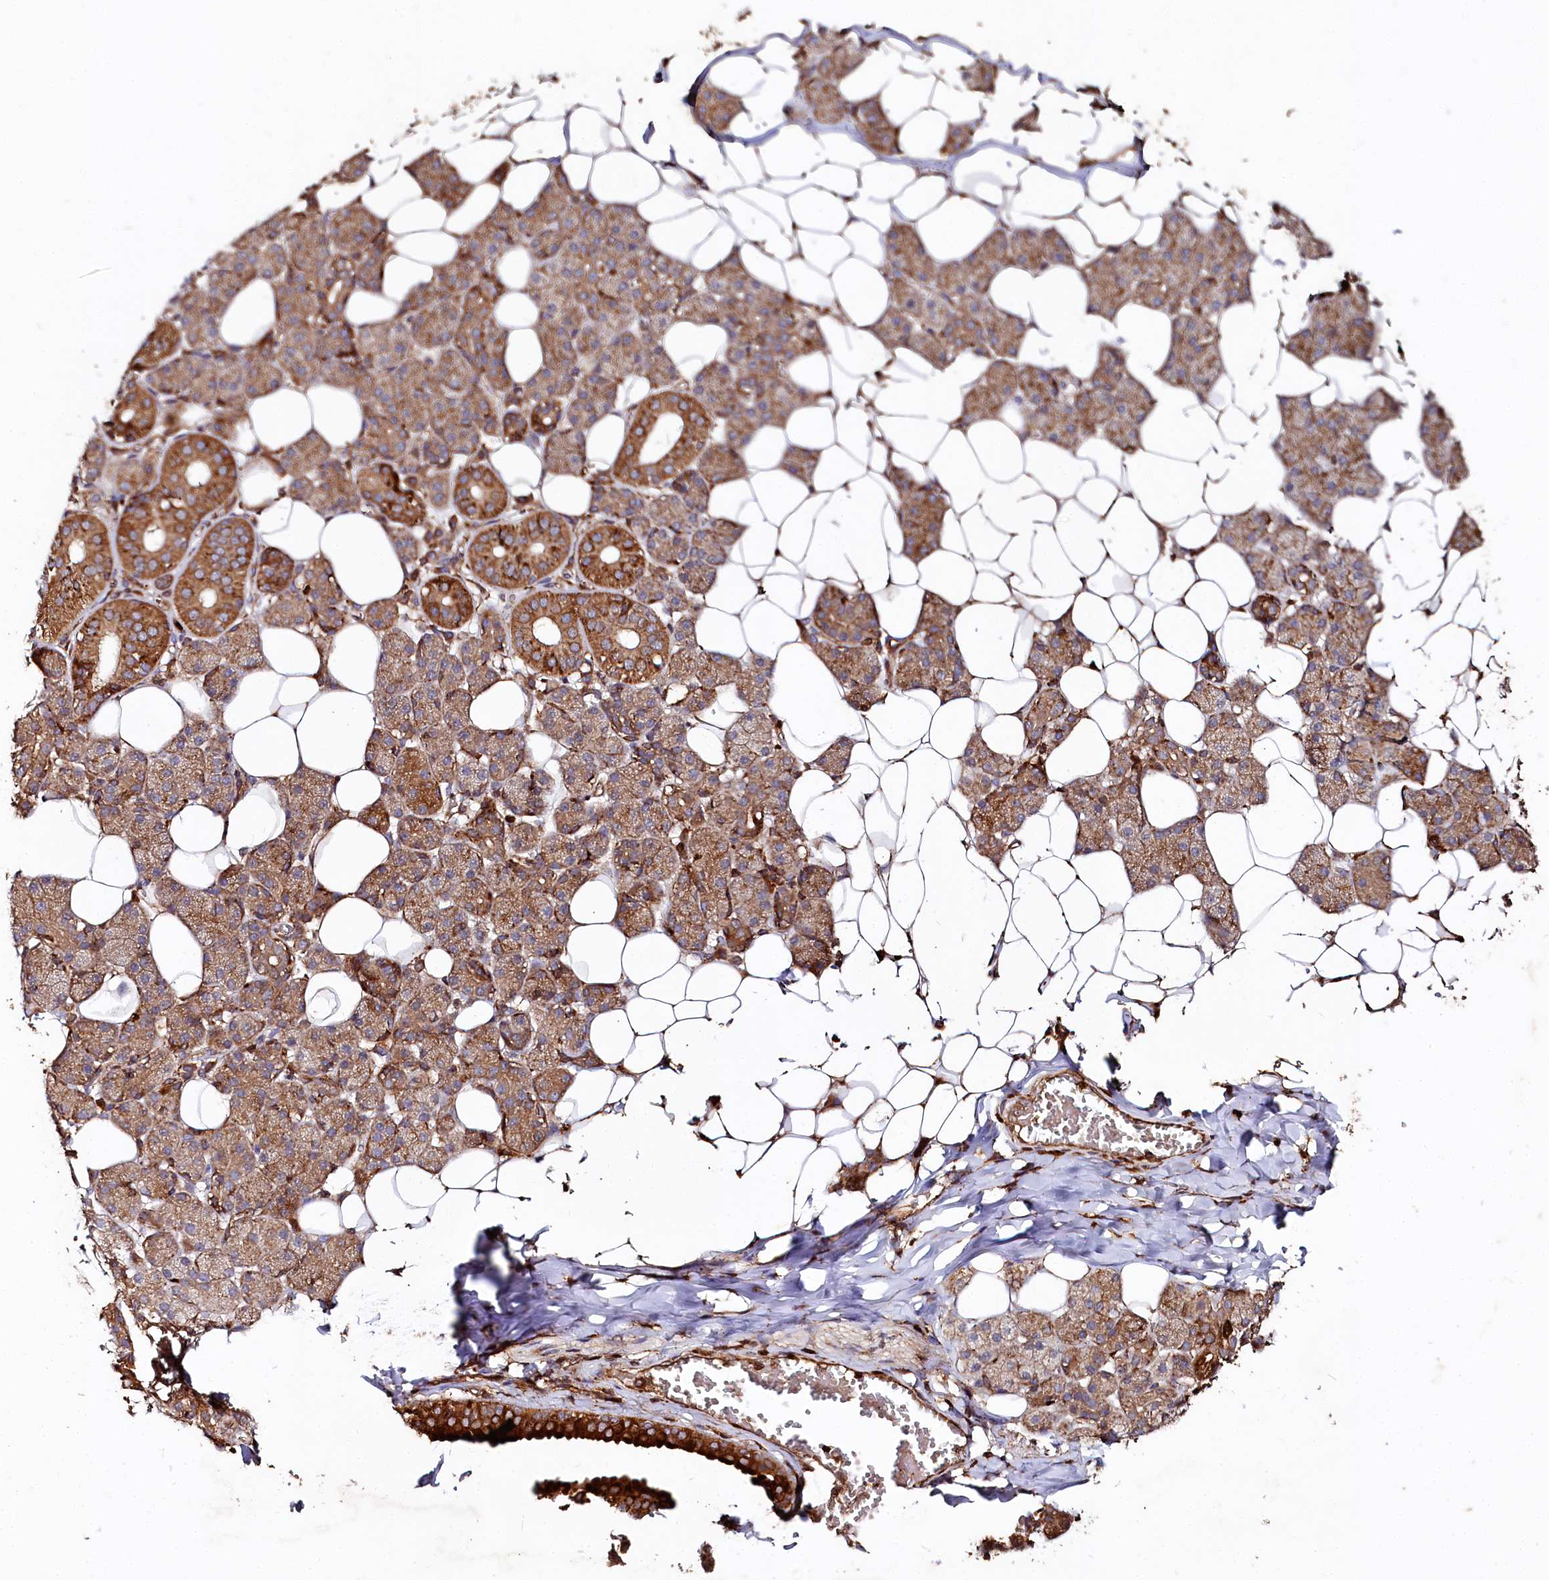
{"staining": {"intensity": "moderate", "quantity": ">75%", "location": "cytoplasmic/membranous"}, "tissue": "salivary gland", "cell_type": "Glandular cells", "image_type": "normal", "snomed": [{"axis": "morphology", "description": "Normal tissue, NOS"}, {"axis": "topography", "description": "Salivary gland"}], "caption": "Moderate cytoplasmic/membranous protein expression is present in about >75% of glandular cells in salivary gland. (DAB (3,3'-diaminobenzidine) = brown stain, brightfield microscopy at high magnification).", "gene": "WDR73", "patient": {"sex": "female", "age": 33}}